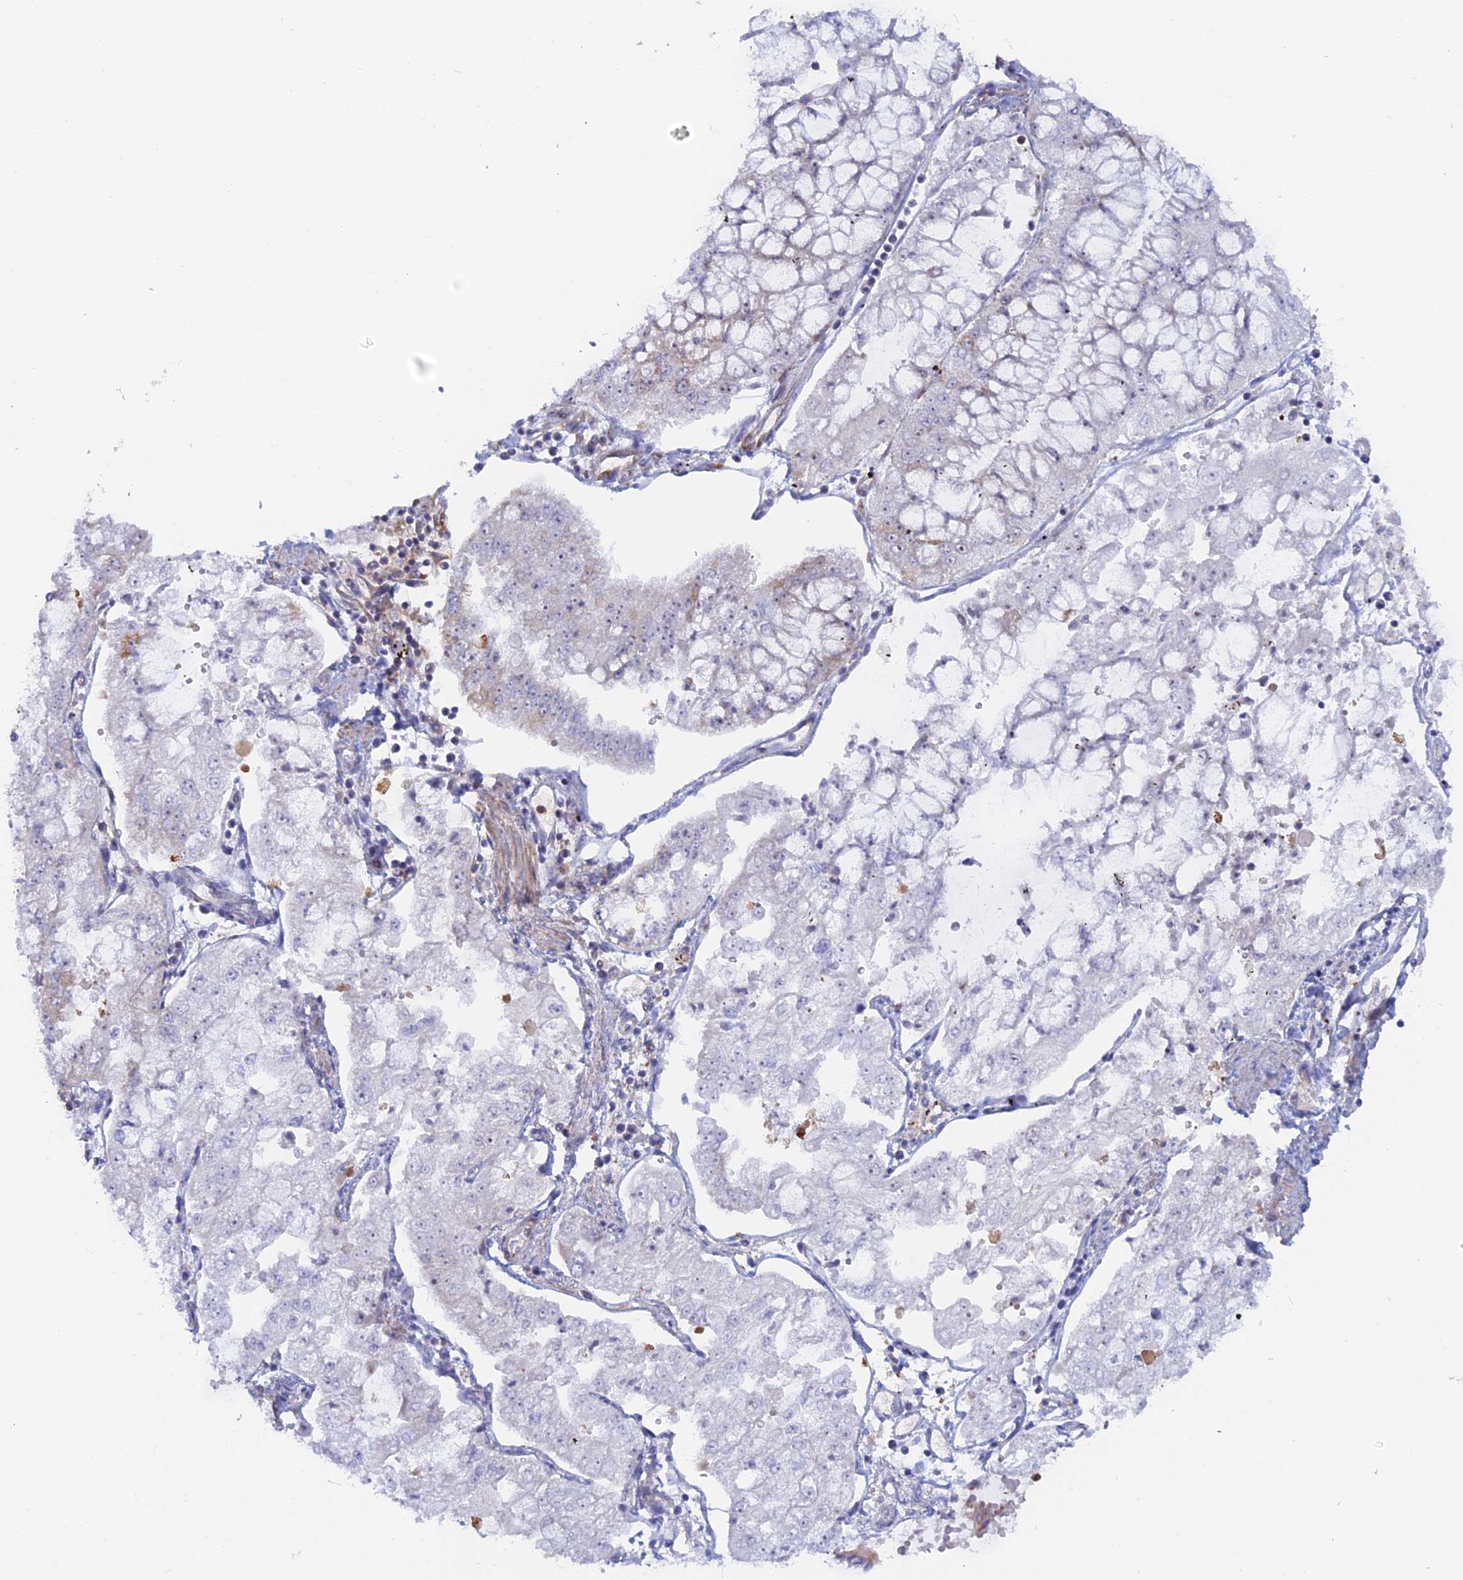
{"staining": {"intensity": "negative", "quantity": "none", "location": "none"}, "tissue": "stomach cancer", "cell_type": "Tumor cells", "image_type": "cancer", "snomed": [{"axis": "morphology", "description": "Adenocarcinoma, NOS"}, {"axis": "topography", "description": "Stomach"}], "caption": "A micrograph of human stomach cancer is negative for staining in tumor cells.", "gene": "GMIP", "patient": {"sex": "male", "age": 76}}